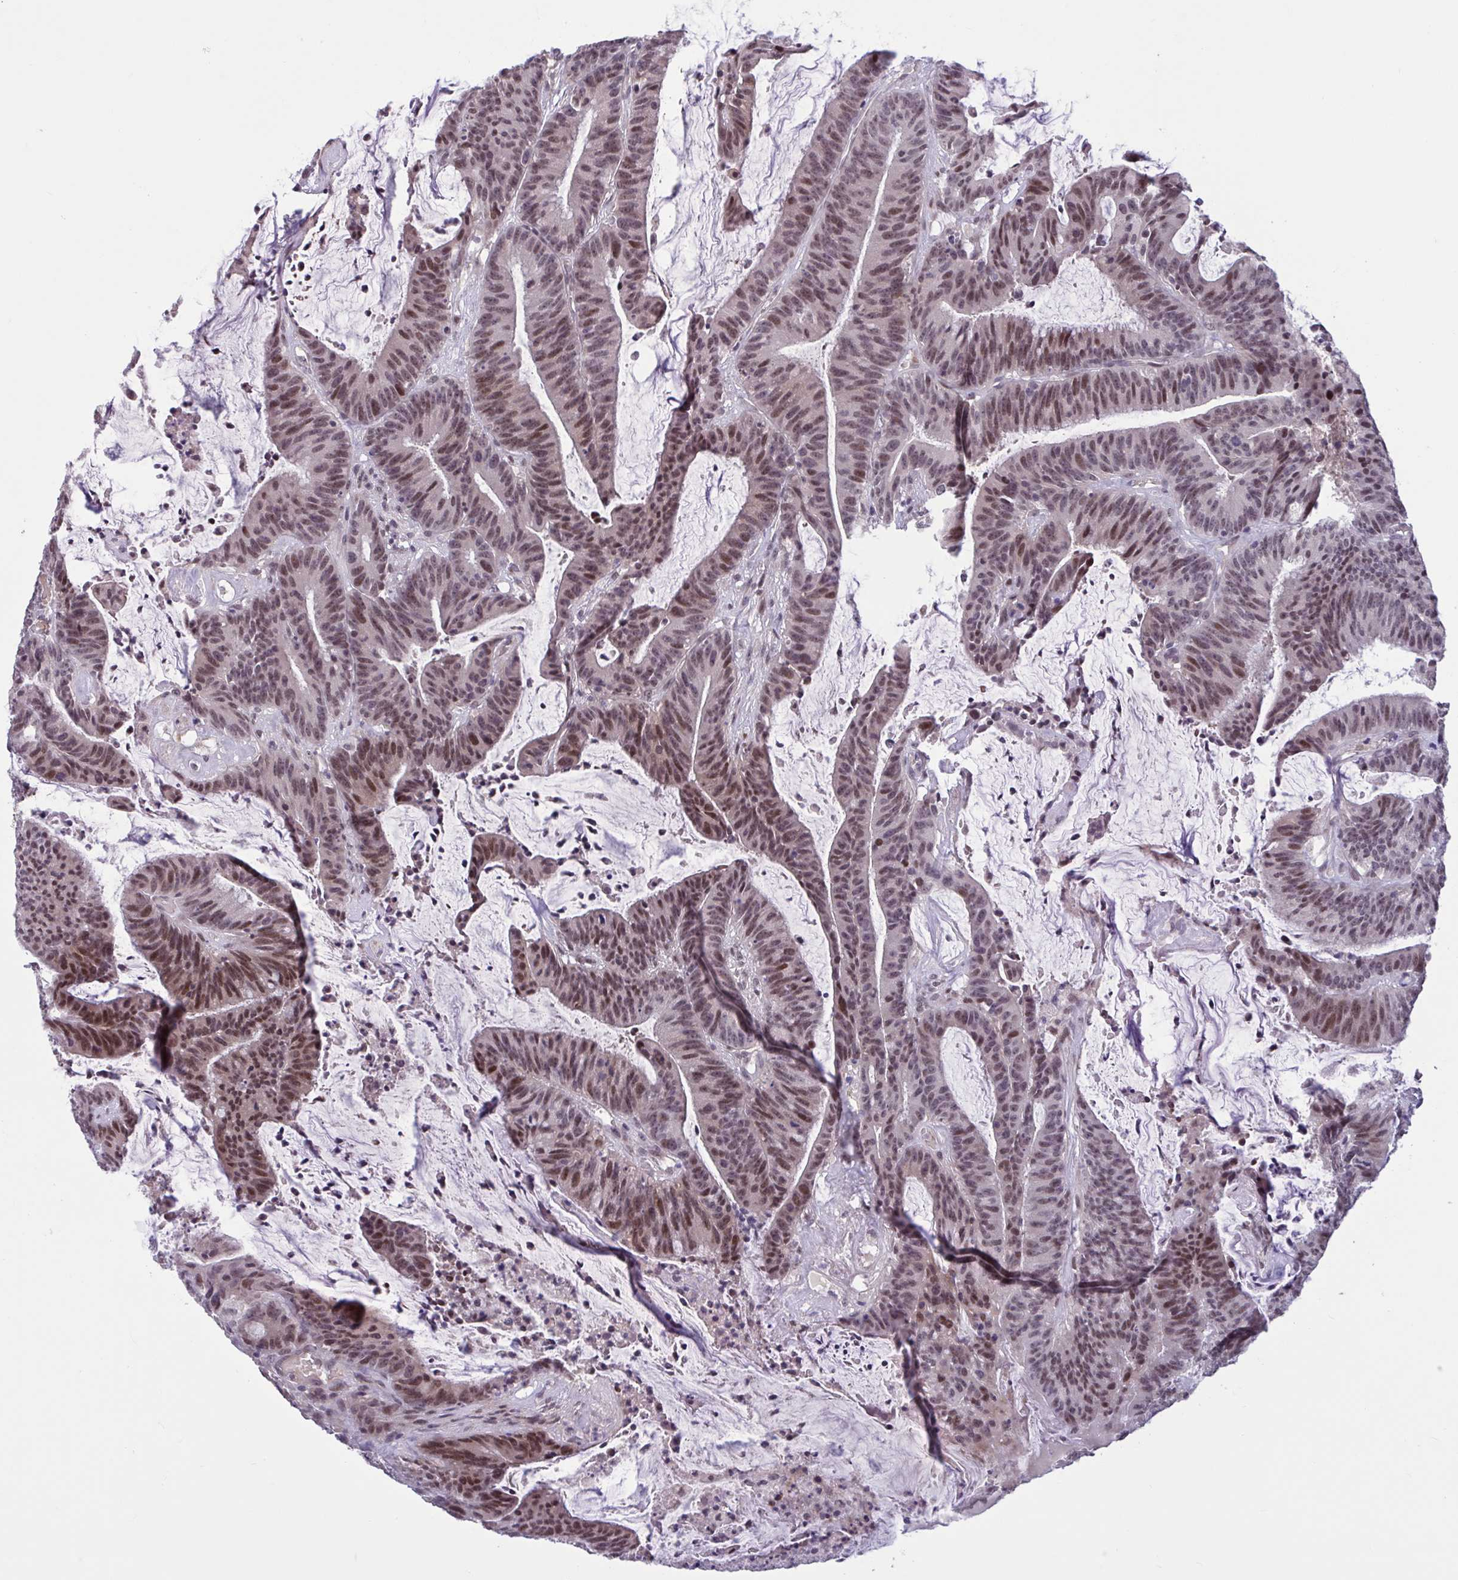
{"staining": {"intensity": "moderate", "quantity": "25%-75%", "location": "nuclear"}, "tissue": "colorectal cancer", "cell_type": "Tumor cells", "image_type": "cancer", "snomed": [{"axis": "morphology", "description": "Adenocarcinoma, NOS"}, {"axis": "topography", "description": "Colon"}], "caption": "Brown immunohistochemical staining in adenocarcinoma (colorectal) reveals moderate nuclear positivity in about 25%-75% of tumor cells. The staining was performed using DAB to visualize the protein expression in brown, while the nuclei were stained in blue with hematoxylin (Magnification: 20x).", "gene": "ZNF414", "patient": {"sex": "female", "age": 78}}